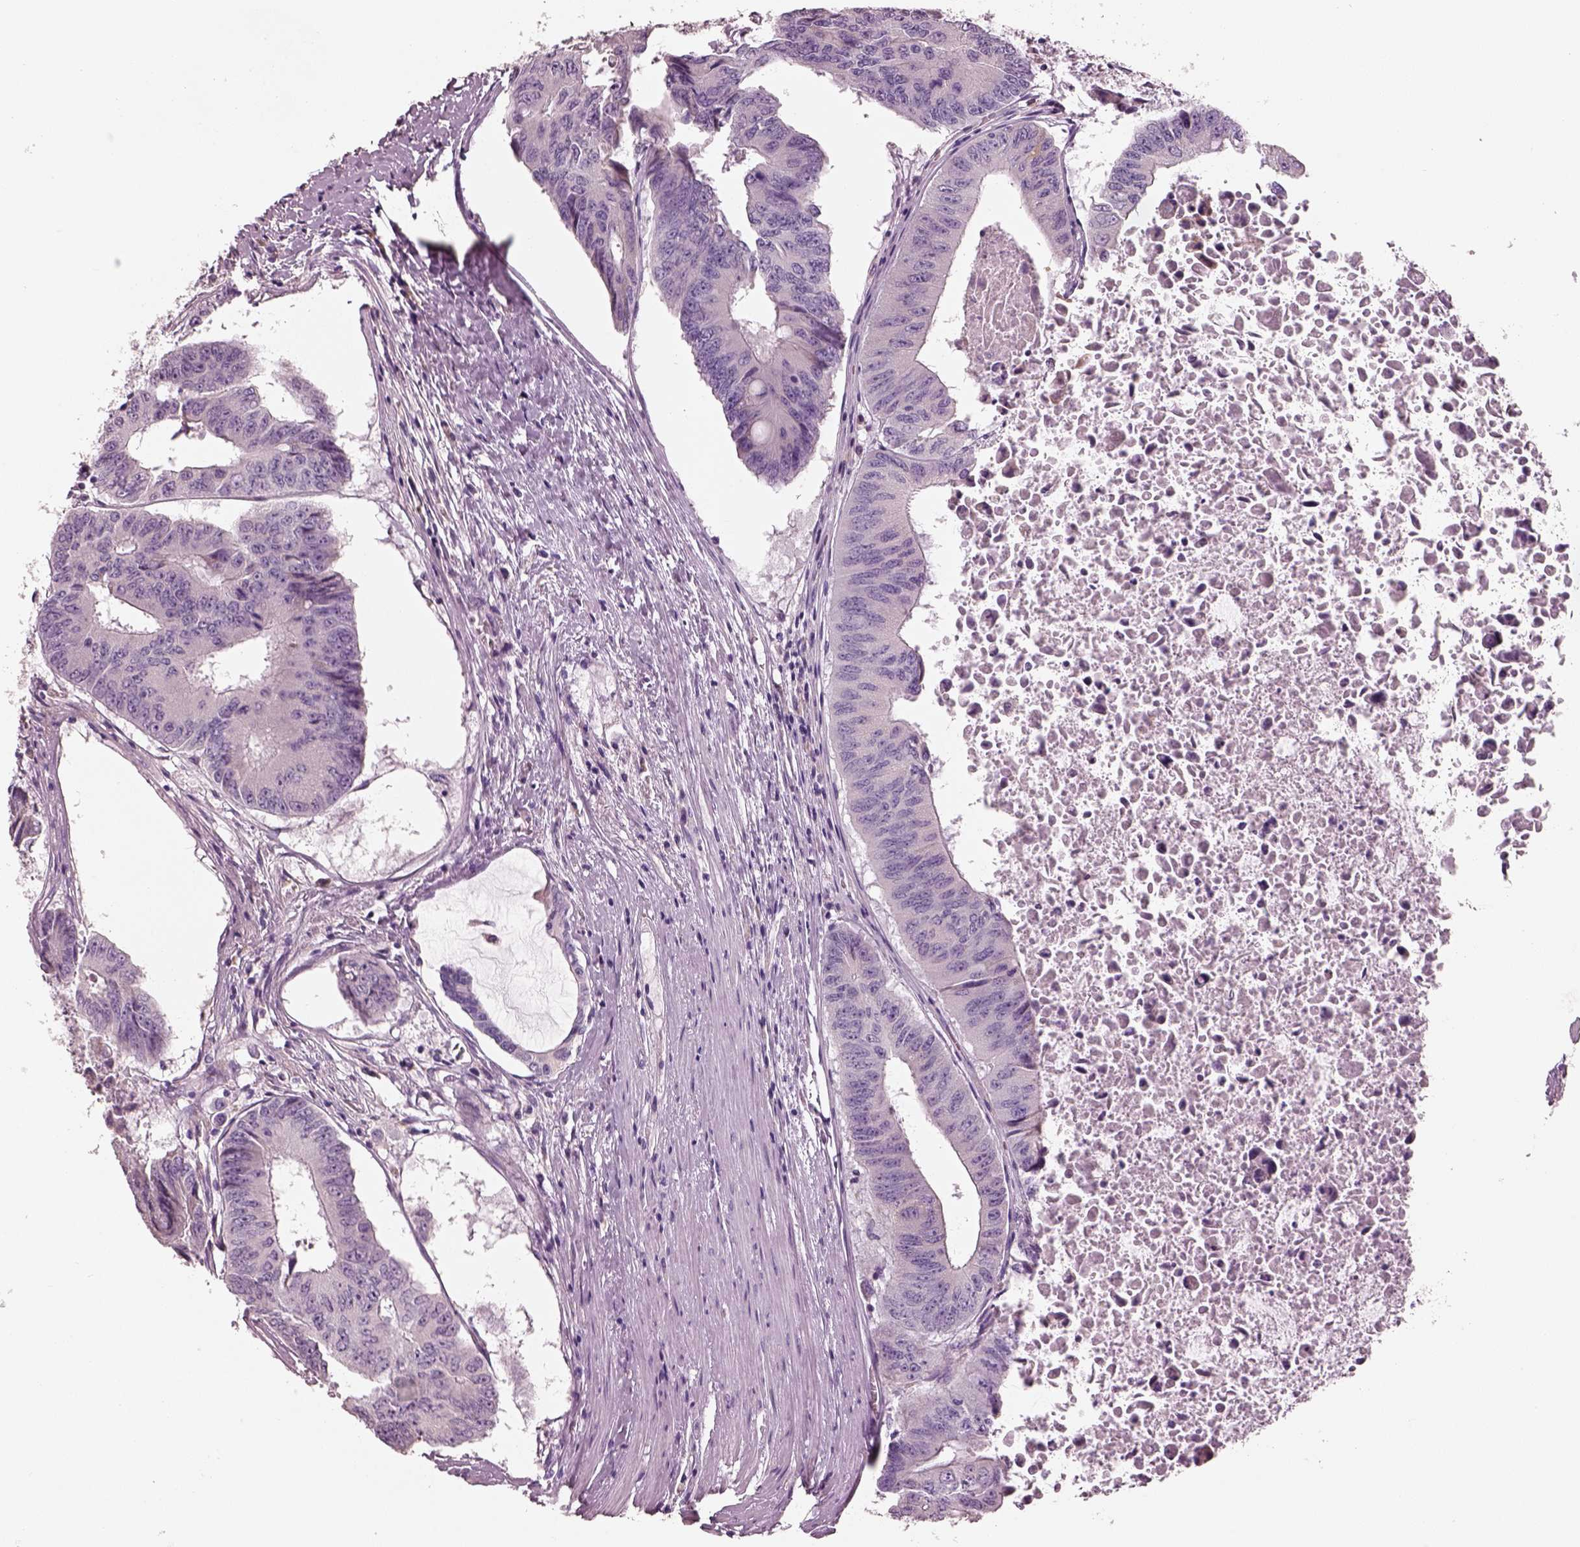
{"staining": {"intensity": "negative", "quantity": "none", "location": "none"}, "tissue": "colorectal cancer", "cell_type": "Tumor cells", "image_type": "cancer", "snomed": [{"axis": "morphology", "description": "Adenocarcinoma, NOS"}, {"axis": "topography", "description": "Rectum"}], "caption": "Protein analysis of colorectal cancer demonstrates no significant staining in tumor cells. (Stains: DAB (3,3'-diaminobenzidine) IHC with hematoxylin counter stain, Microscopy: brightfield microscopy at high magnification).", "gene": "PNOC", "patient": {"sex": "male", "age": 59}}